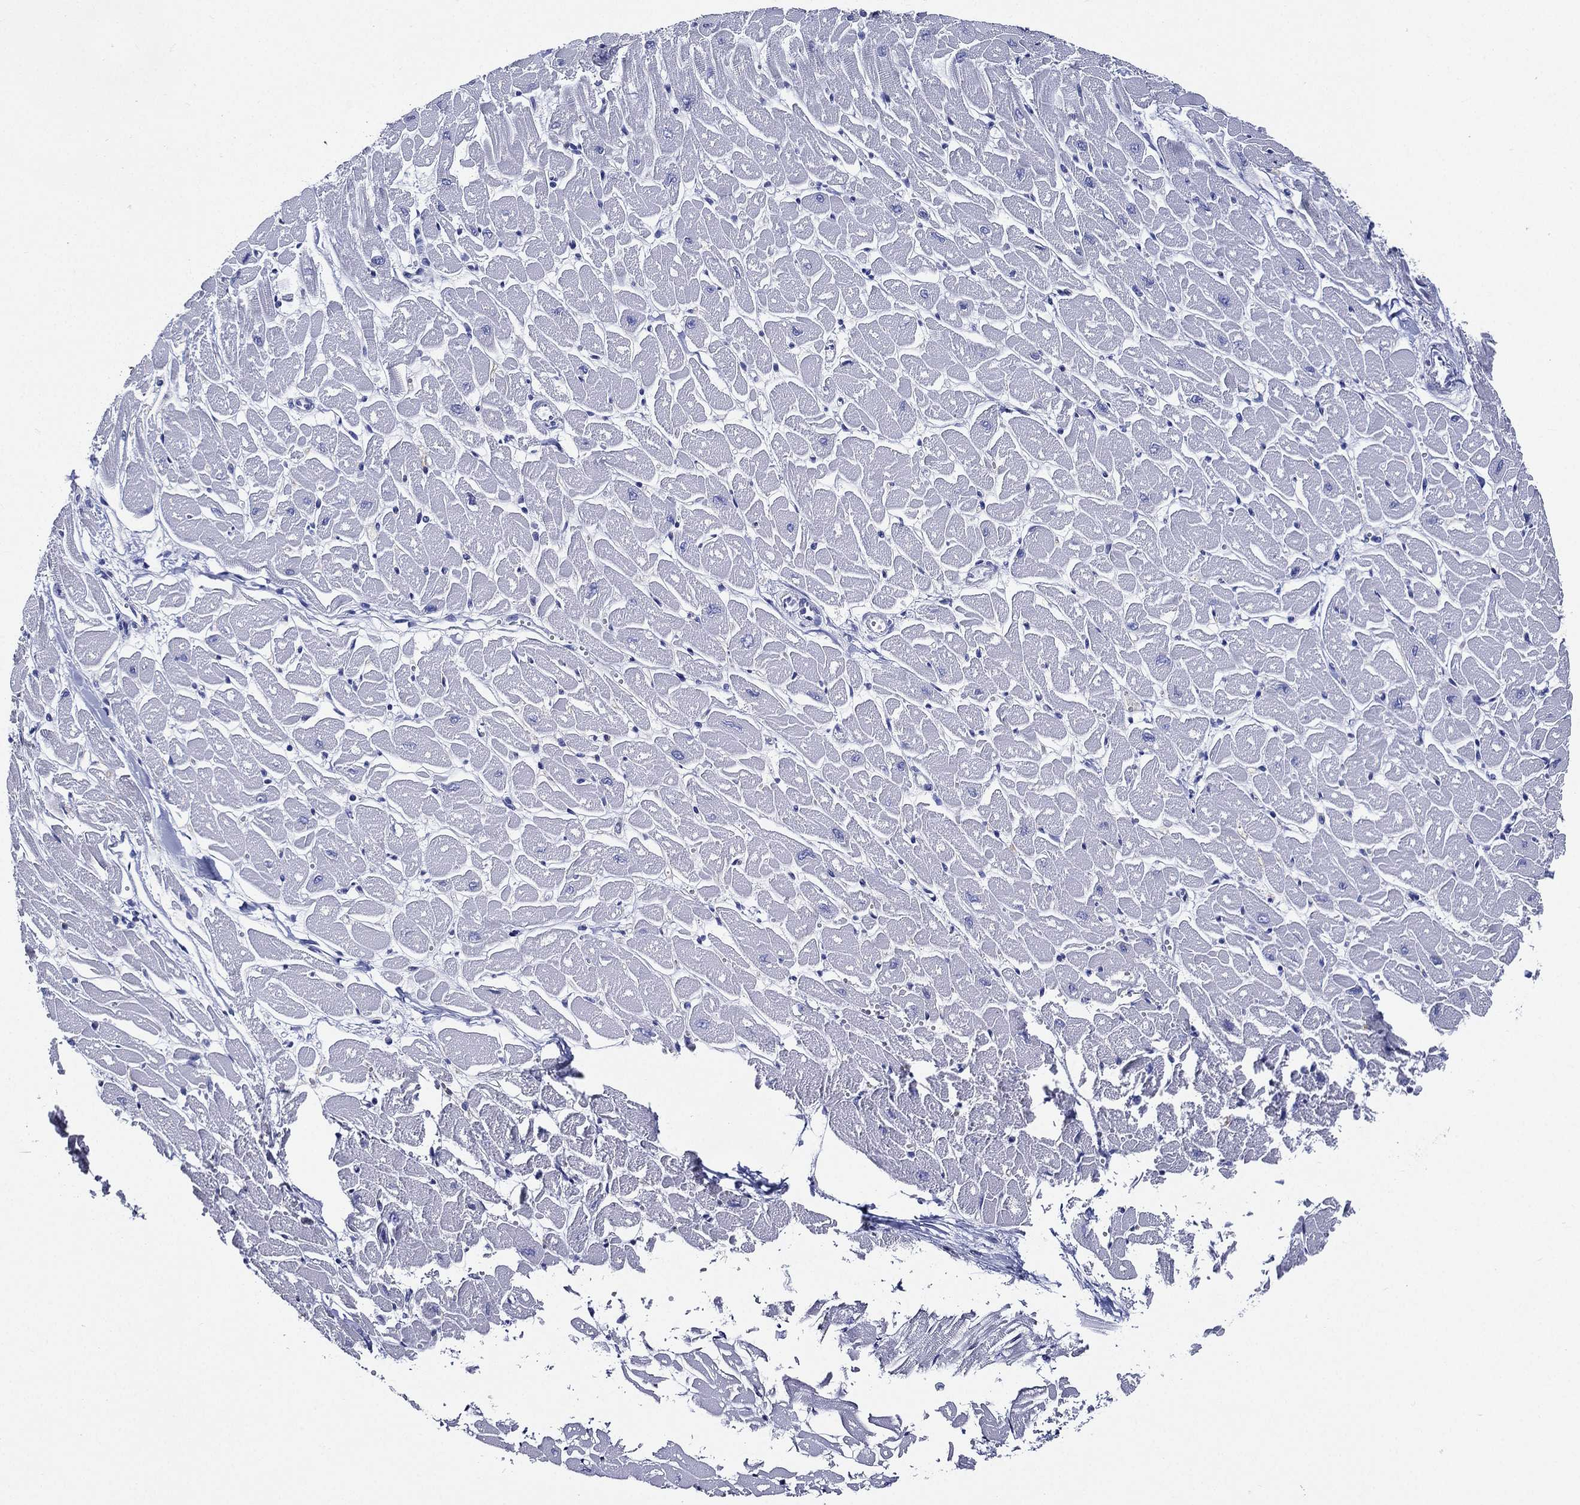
{"staining": {"intensity": "negative", "quantity": "none", "location": "none"}, "tissue": "heart muscle", "cell_type": "Cardiomyocytes", "image_type": "normal", "snomed": [{"axis": "morphology", "description": "Normal tissue, NOS"}, {"axis": "topography", "description": "Heart"}], "caption": "The micrograph exhibits no significant staining in cardiomyocytes of heart muscle. Brightfield microscopy of immunohistochemistry stained with DAB (3,3'-diaminobenzidine) (brown) and hematoxylin (blue), captured at high magnification.", "gene": "NEDD9", "patient": {"sex": "male", "age": 57}}